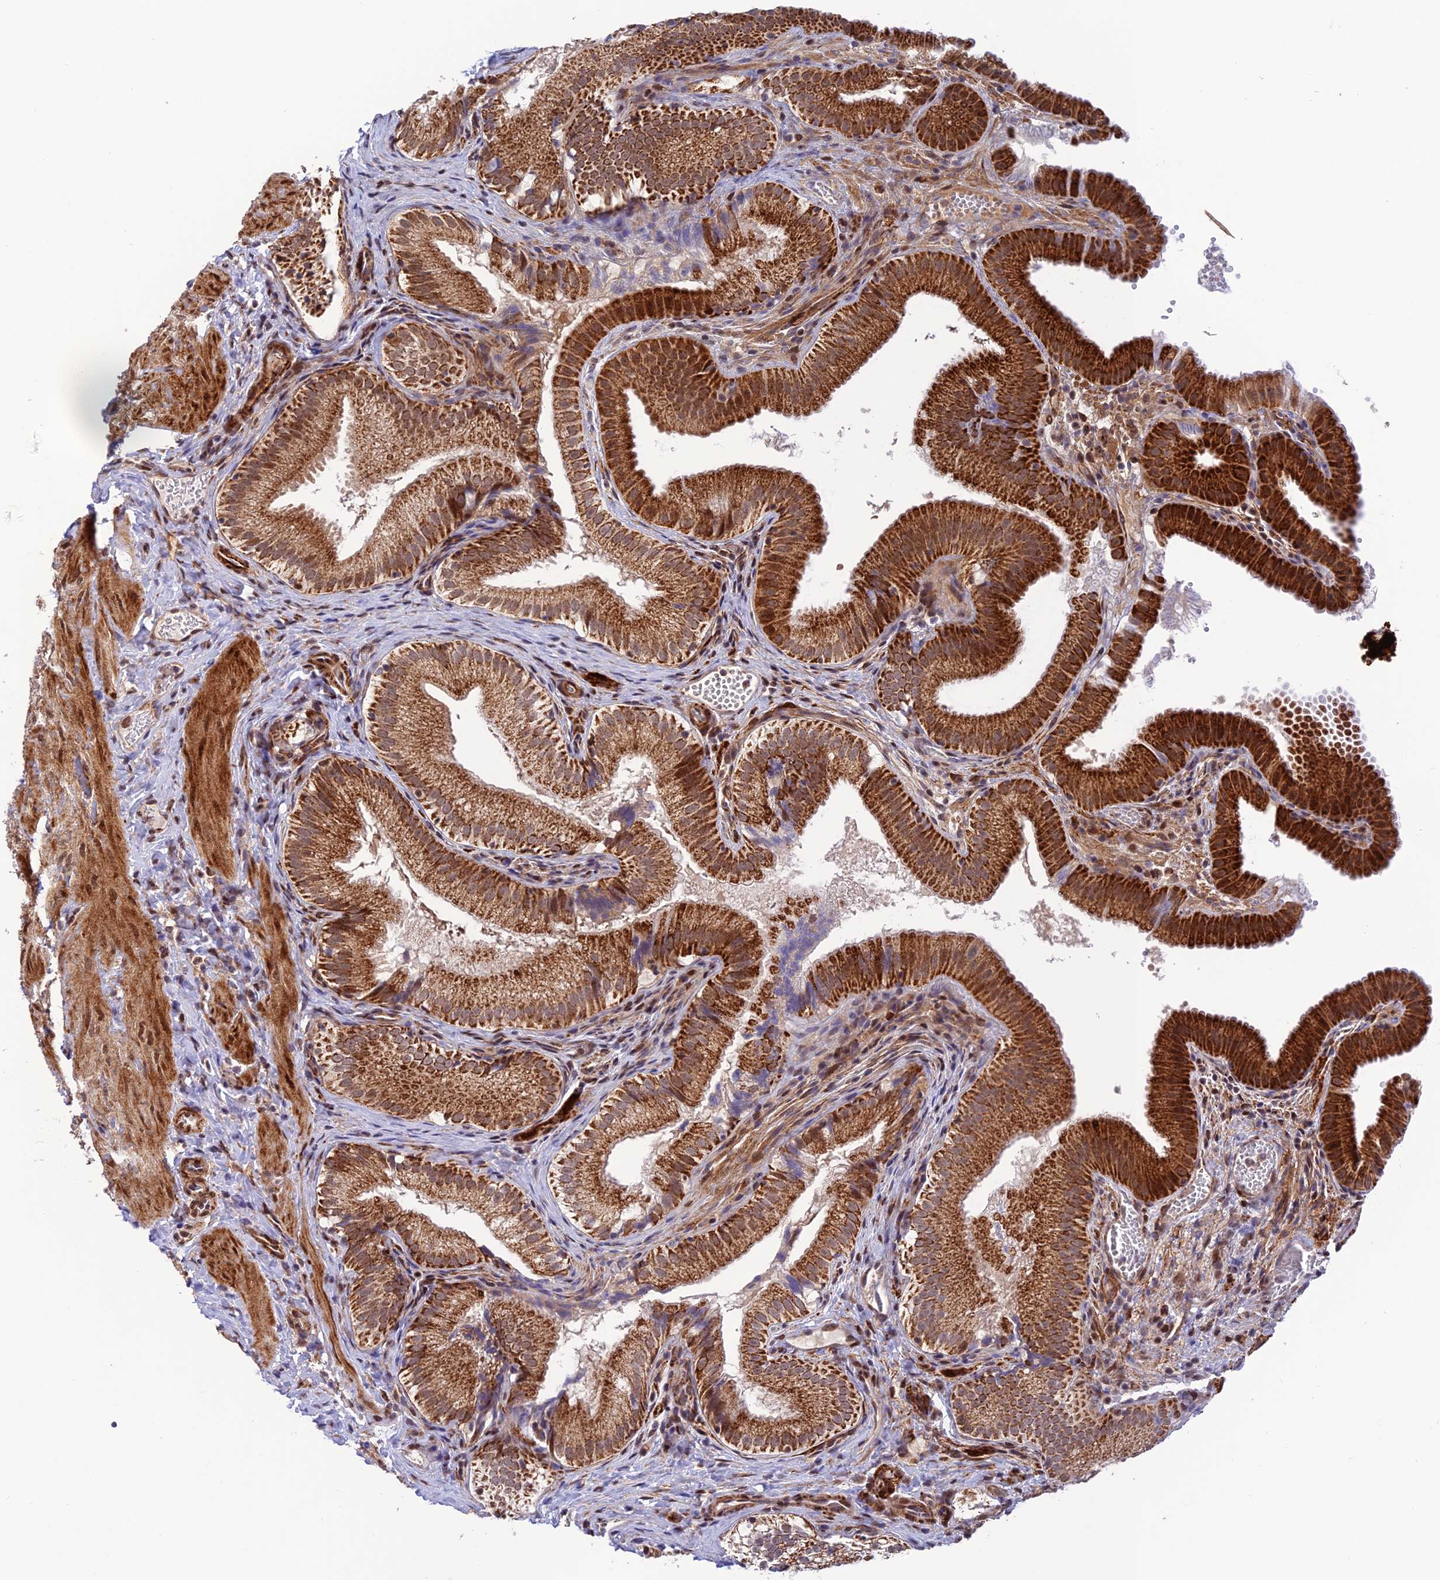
{"staining": {"intensity": "strong", "quantity": ">75%", "location": "cytoplasmic/membranous"}, "tissue": "gallbladder", "cell_type": "Glandular cells", "image_type": "normal", "snomed": [{"axis": "morphology", "description": "Normal tissue, NOS"}, {"axis": "topography", "description": "Gallbladder"}], "caption": "Glandular cells exhibit high levels of strong cytoplasmic/membranous positivity in approximately >75% of cells in benign human gallbladder.", "gene": "WDR55", "patient": {"sex": "female", "age": 30}}